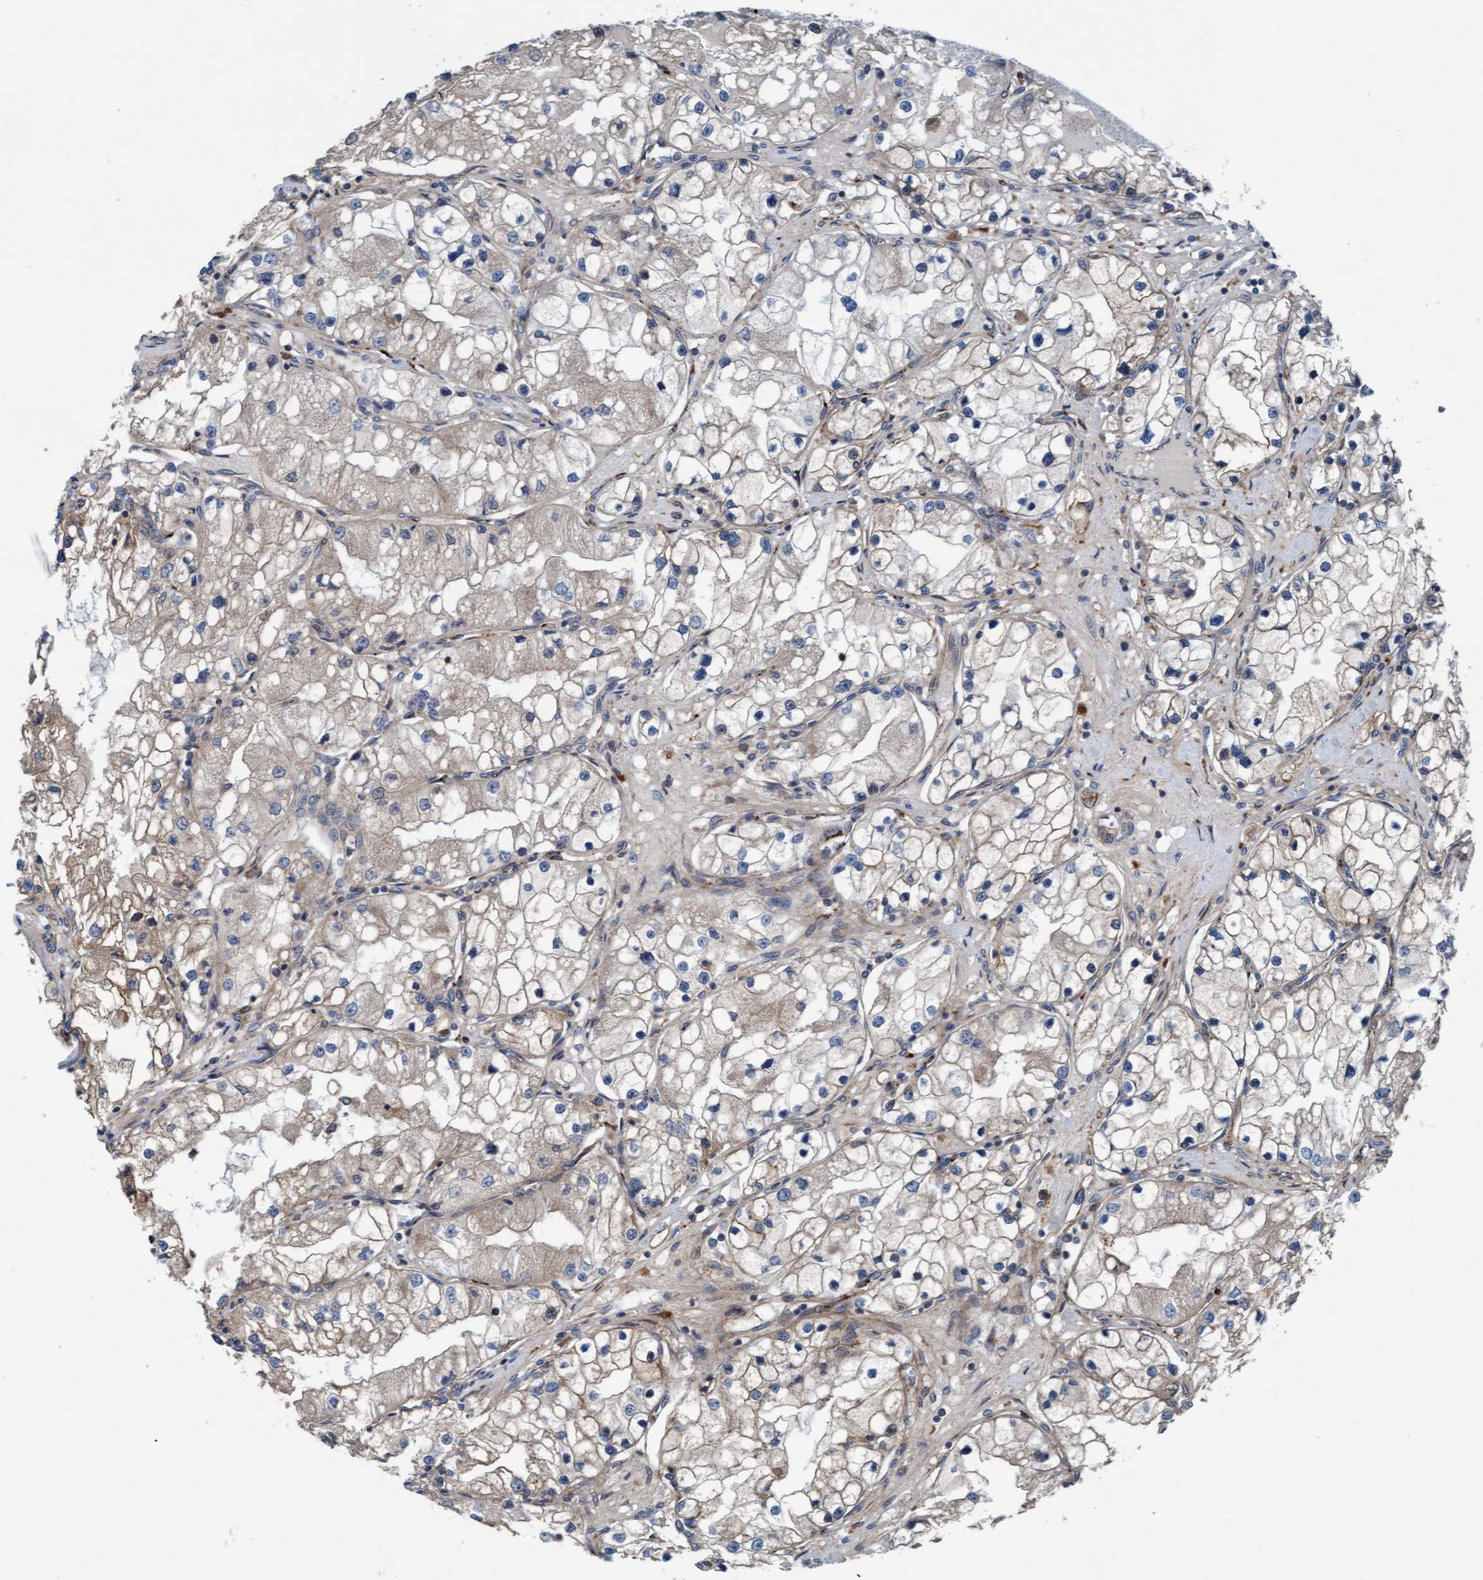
{"staining": {"intensity": "negative", "quantity": "none", "location": "none"}, "tissue": "renal cancer", "cell_type": "Tumor cells", "image_type": "cancer", "snomed": [{"axis": "morphology", "description": "Adenocarcinoma, NOS"}, {"axis": "topography", "description": "Kidney"}], "caption": "A histopathology image of human renal adenocarcinoma is negative for staining in tumor cells.", "gene": "KLHL26", "patient": {"sex": "male", "age": 68}}